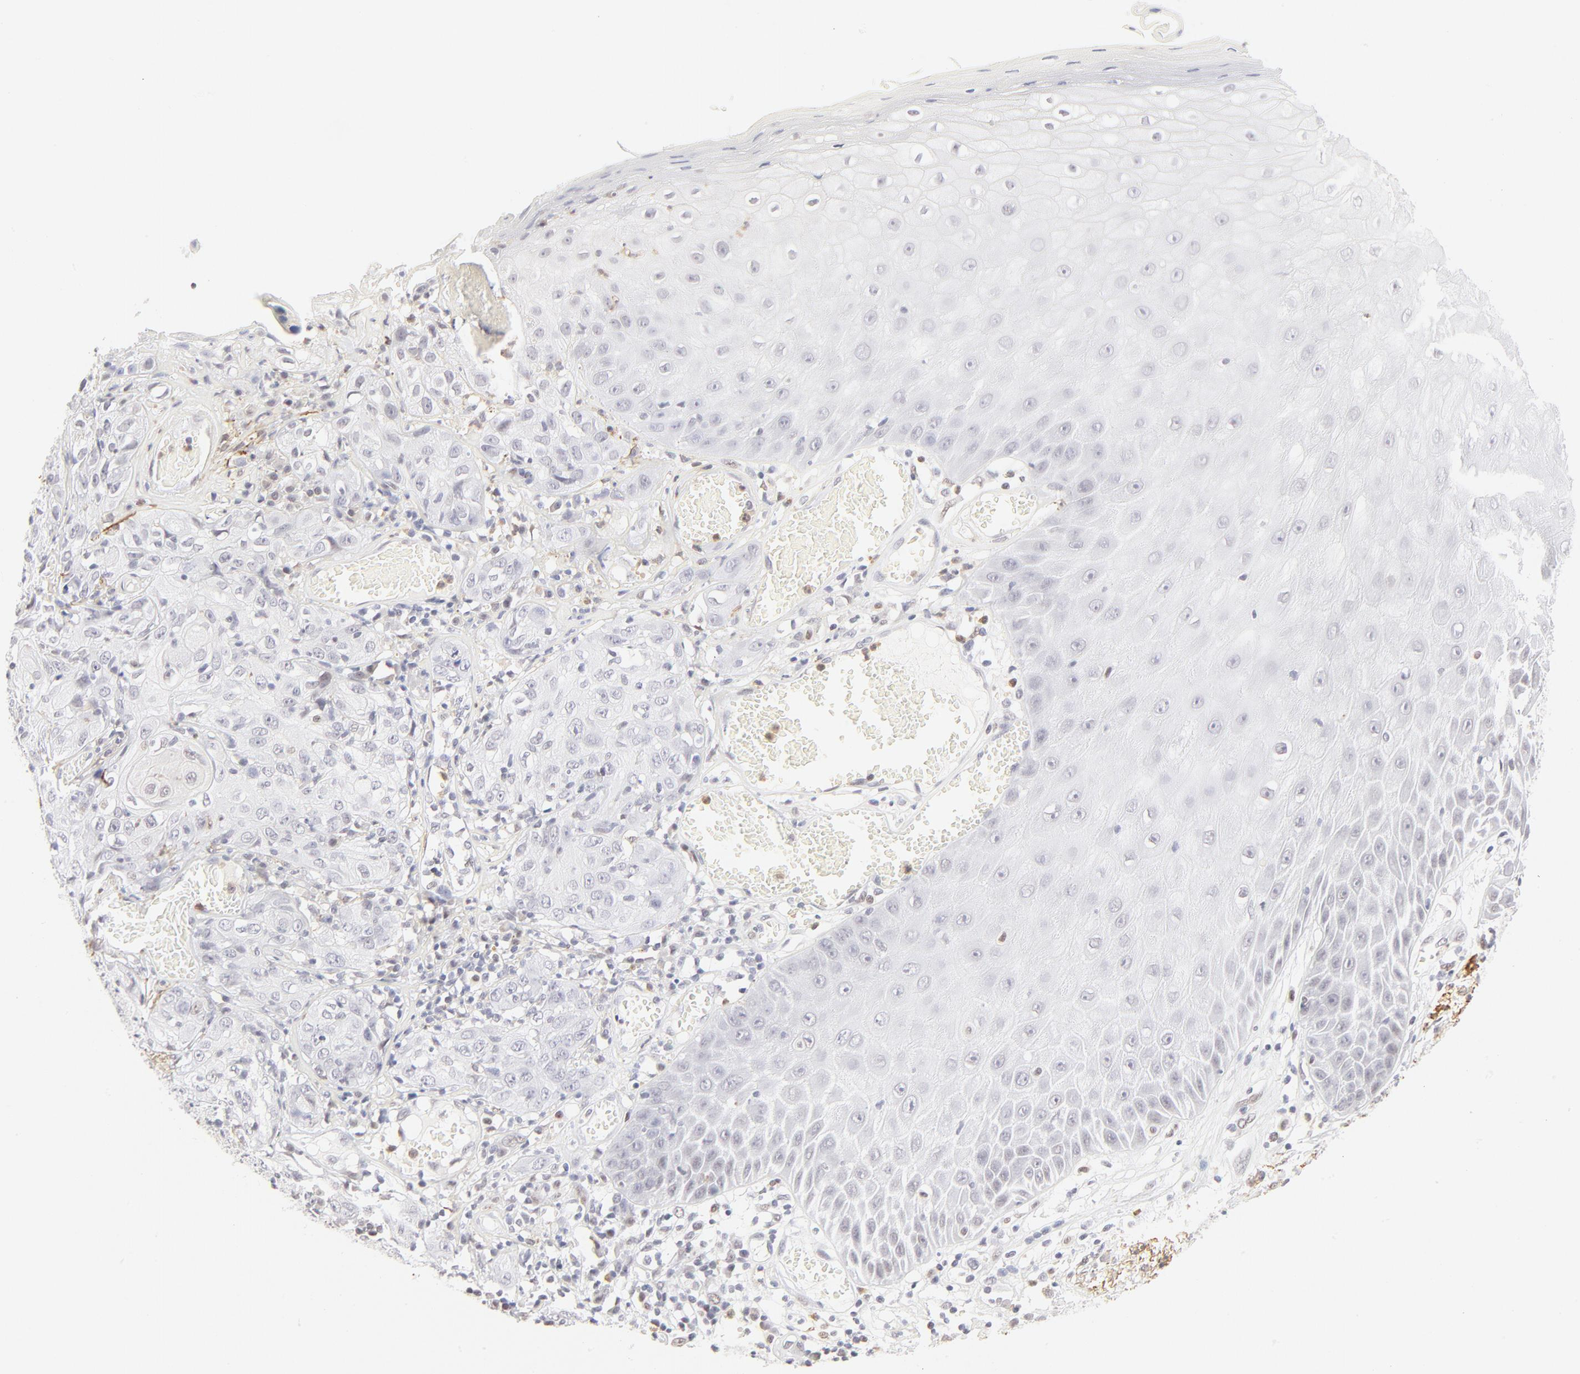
{"staining": {"intensity": "negative", "quantity": "none", "location": "none"}, "tissue": "skin cancer", "cell_type": "Tumor cells", "image_type": "cancer", "snomed": [{"axis": "morphology", "description": "Squamous cell carcinoma, NOS"}, {"axis": "topography", "description": "Skin"}], "caption": "Histopathology image shows no protein staining in tumor cells of squamous cell carcinoma (skin) tissue.", "gene": "PBX1", "patient": {"sex": "male", "age": 65}}